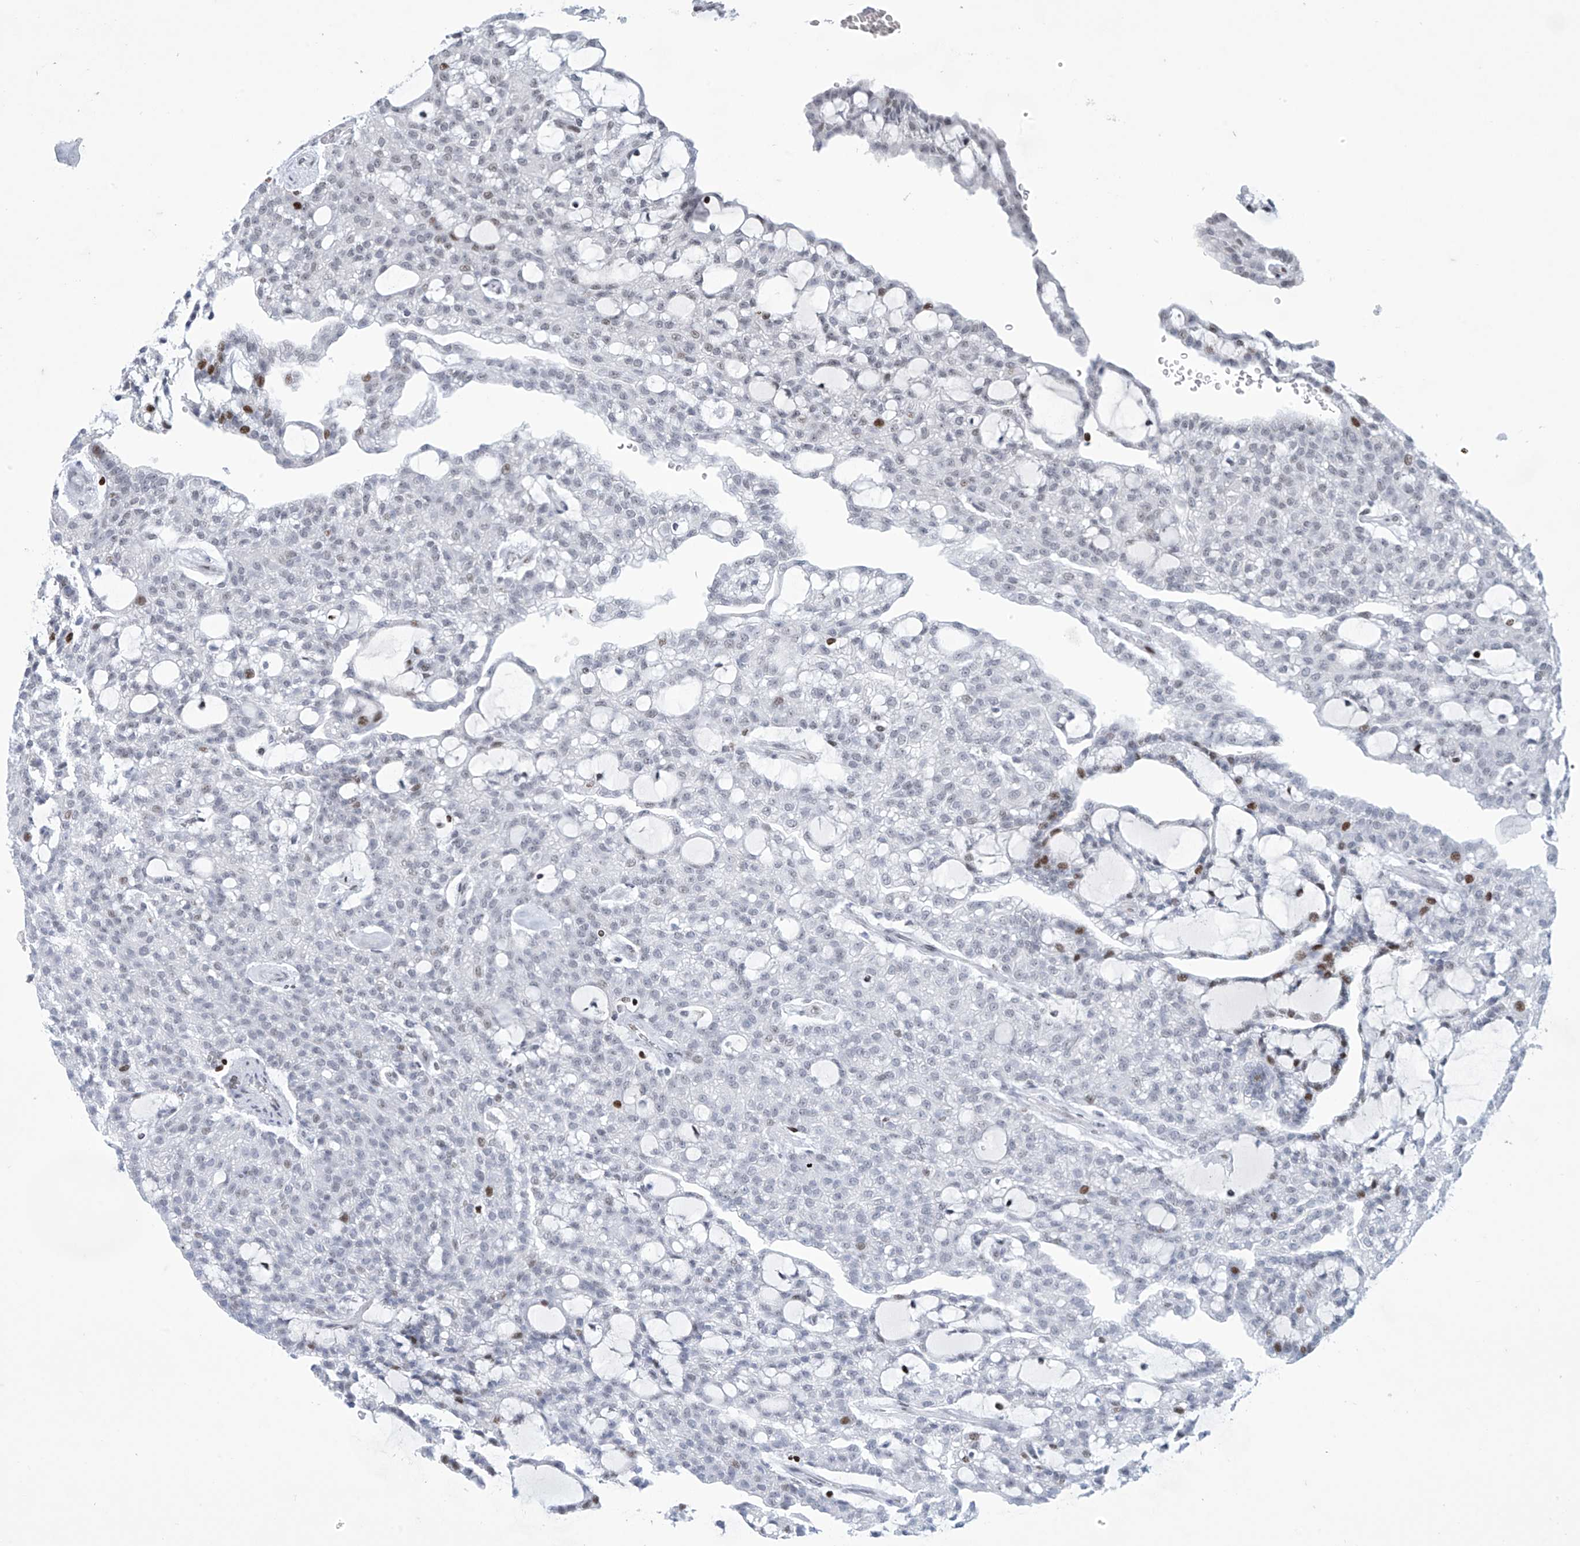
{"staining": {"intensity": "moderate", "quantity": "<25%", "location": "nuclear"}, "tissue": "renal cancer", "cell_type": "Tumor cells", "image_type": "cancer", "snomed": [{"axis": "morphology", "description": "Adenocarcinoma, NOS"}, {"axis": "topography", "description": "Kidney"}], "caption": "There is low levels of moderate nuclear expression in tumor cells of renal adenocarcinoma, as demonstrated by immunohistochemical staining (brown color).", "gene": "RFX7", "patient": {"sex": "male", "age": 63}}